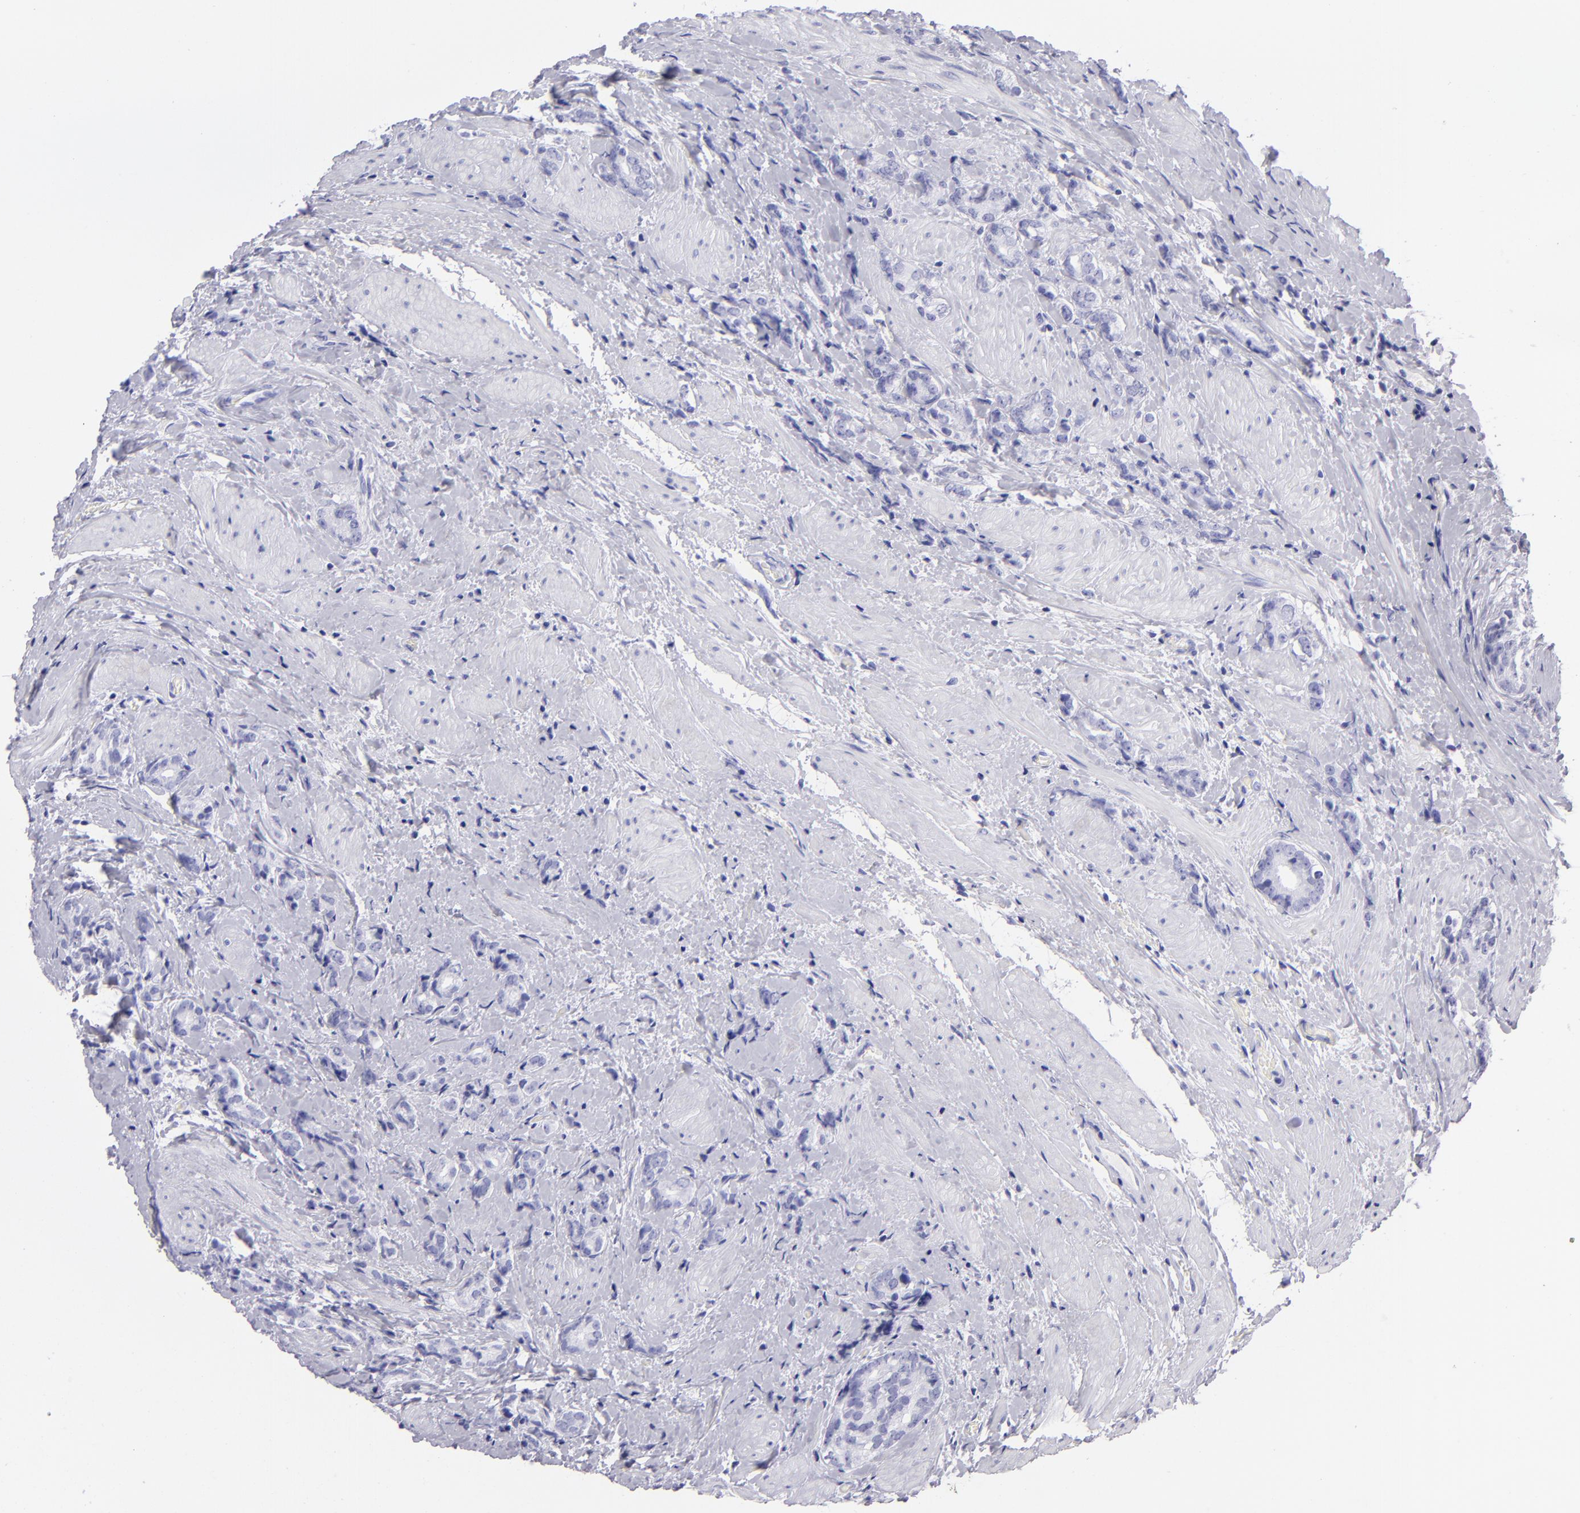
{"staining": {"intensity": "negative", "quantity": "none", "location": "none"}, "tissue": "prostate cancer", "cell_type": "Tumor cells", "image_type": "cancer", "snomed": [{"axis": "morphology", "description": "Adenocarcinoma, Medium grade"}, {"axis": "topography", "description": "Prostate"}], "caption": "IHC histopathology image of neoplastic tissue: human prostate adenocarcinoma (medium-grade) stained with DAB (3,3'-diaminobenzidine) exhibits no significant protein expression in tumor cells.", "gene": "PVALB", "patient": {"sex": "male", "age": 59}}